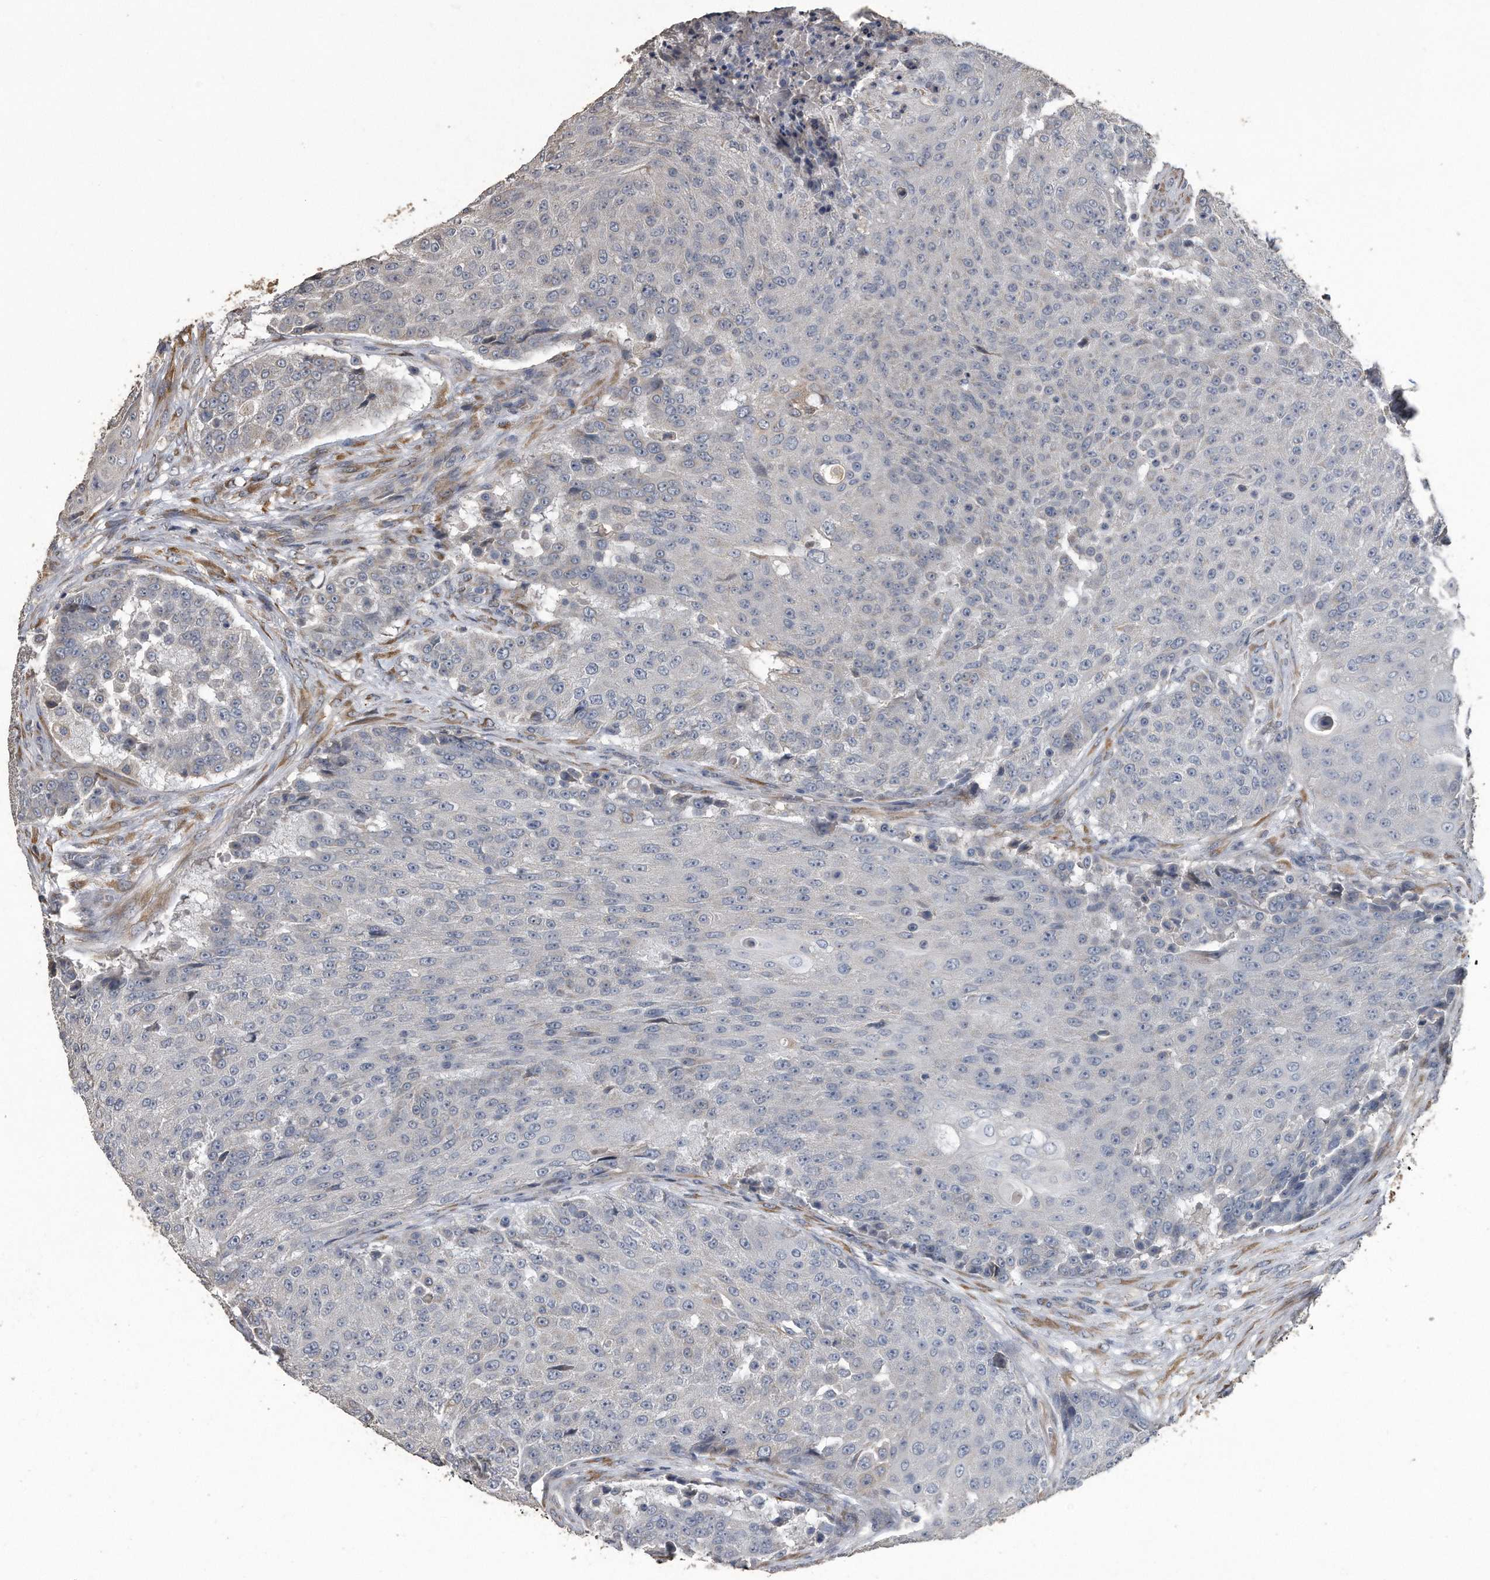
{"staining": {"intensity": "negative", "quantity": "none", "location": "none"}, "tissue": "urothelial cancer", "cell_type": "Tumor cells", "image_type": "cancer", "snomed": [{"axis": "morphology", "description": "Urothelial carcinoma, High grade"}, {"axis": "topography", "description": "Urinary bladder"}], "caption": "Human urothelial cancer stained for a protein using IHC reveals no staining in tumor cells.", "gene": "PCLO", "patient": {"sex": "female", "age": 63}}